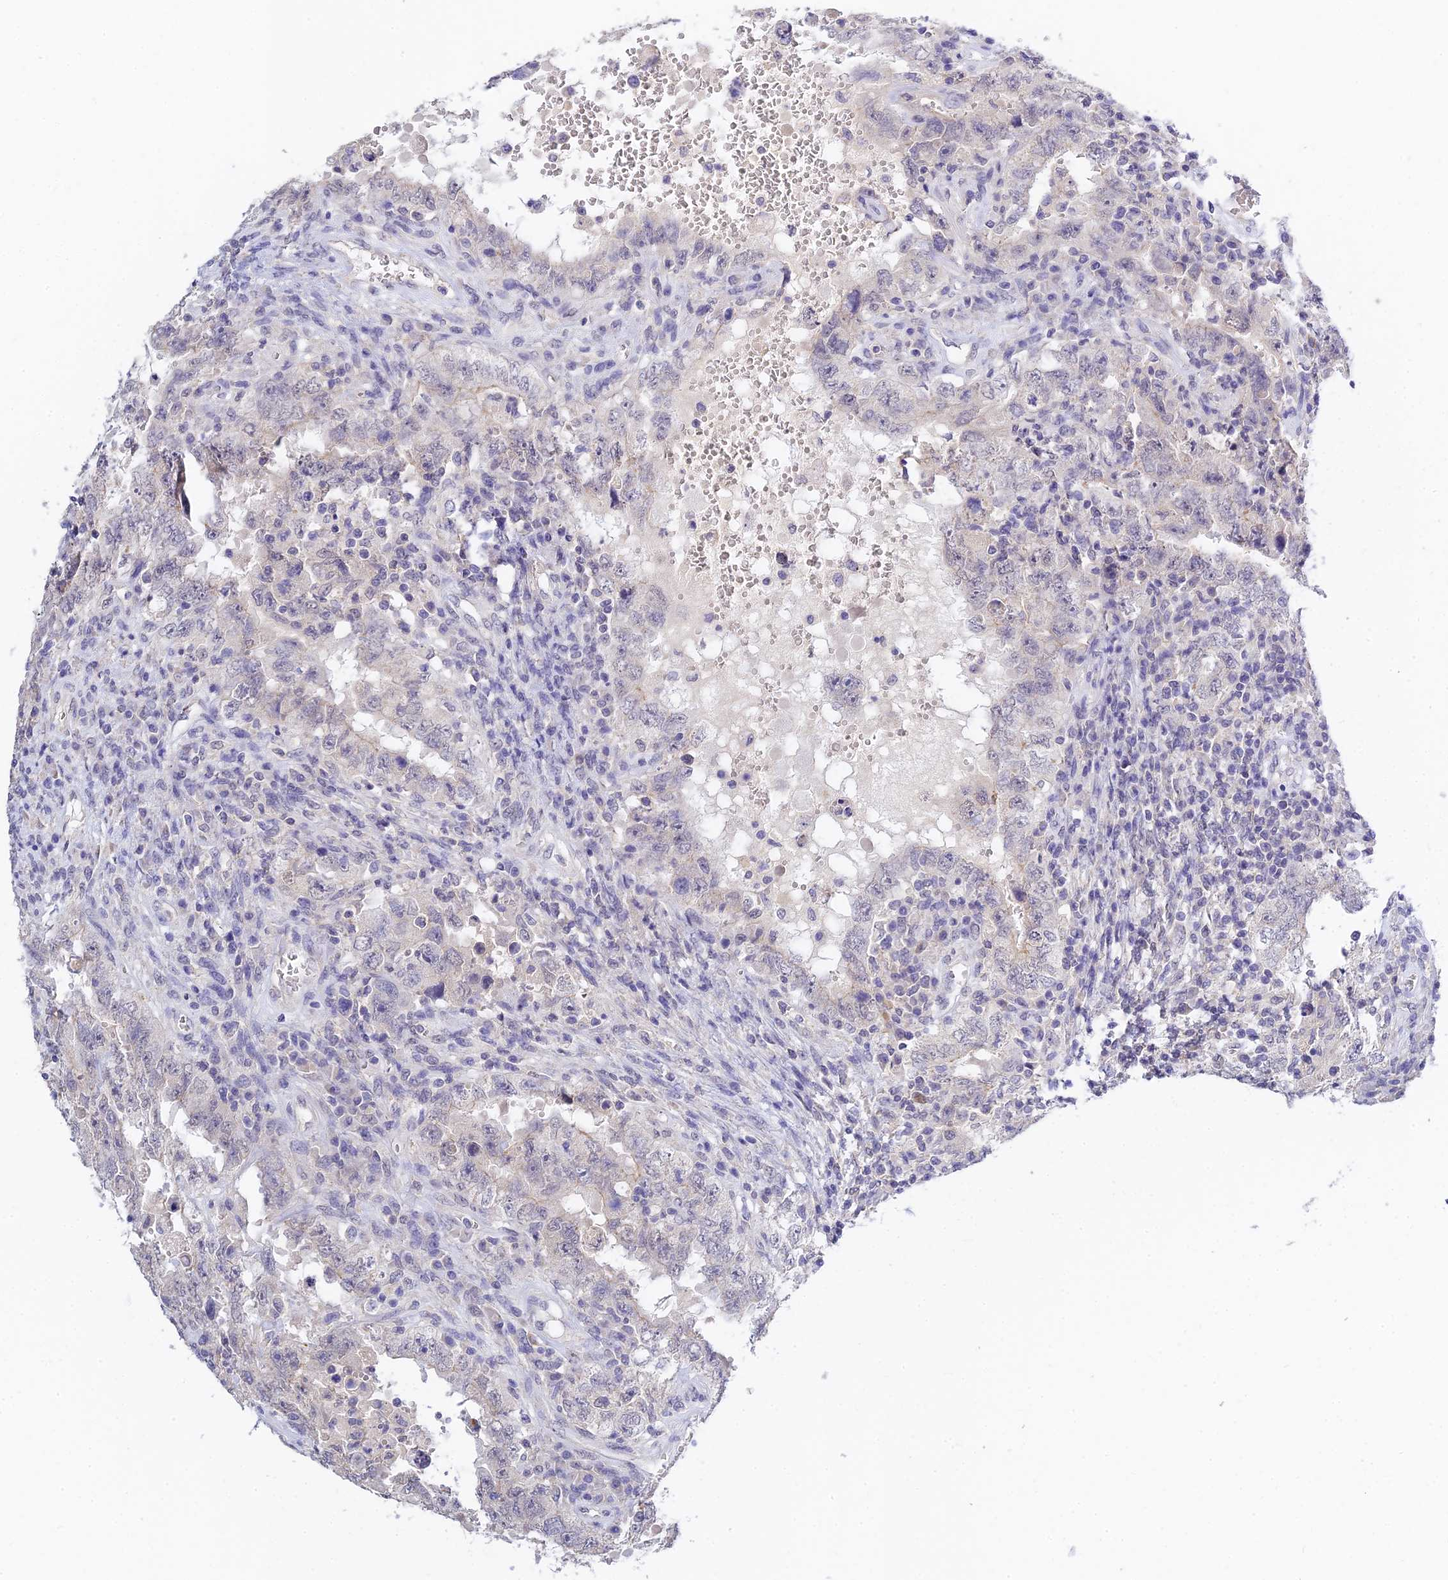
{"staining": {"intensity": "negative", "quantity": "none", "location": "none"}, "tissue": "testis cancer", "cell_type": "Tumor cells", "image_type": "cancer", "snomed": [{"axis": "morphology", "description": "Carcinoma, Embryonal, NOS"}, {"axis": "topography", "description": "Testis"}], "caption": "Immunohistochemistry (IHC) histopathology image of human testis cancer stained for a protein (brown), which shows no expression in tumor cells.", "gene": "HOXB1", "patient": {"sex": "male", "age": 26}}